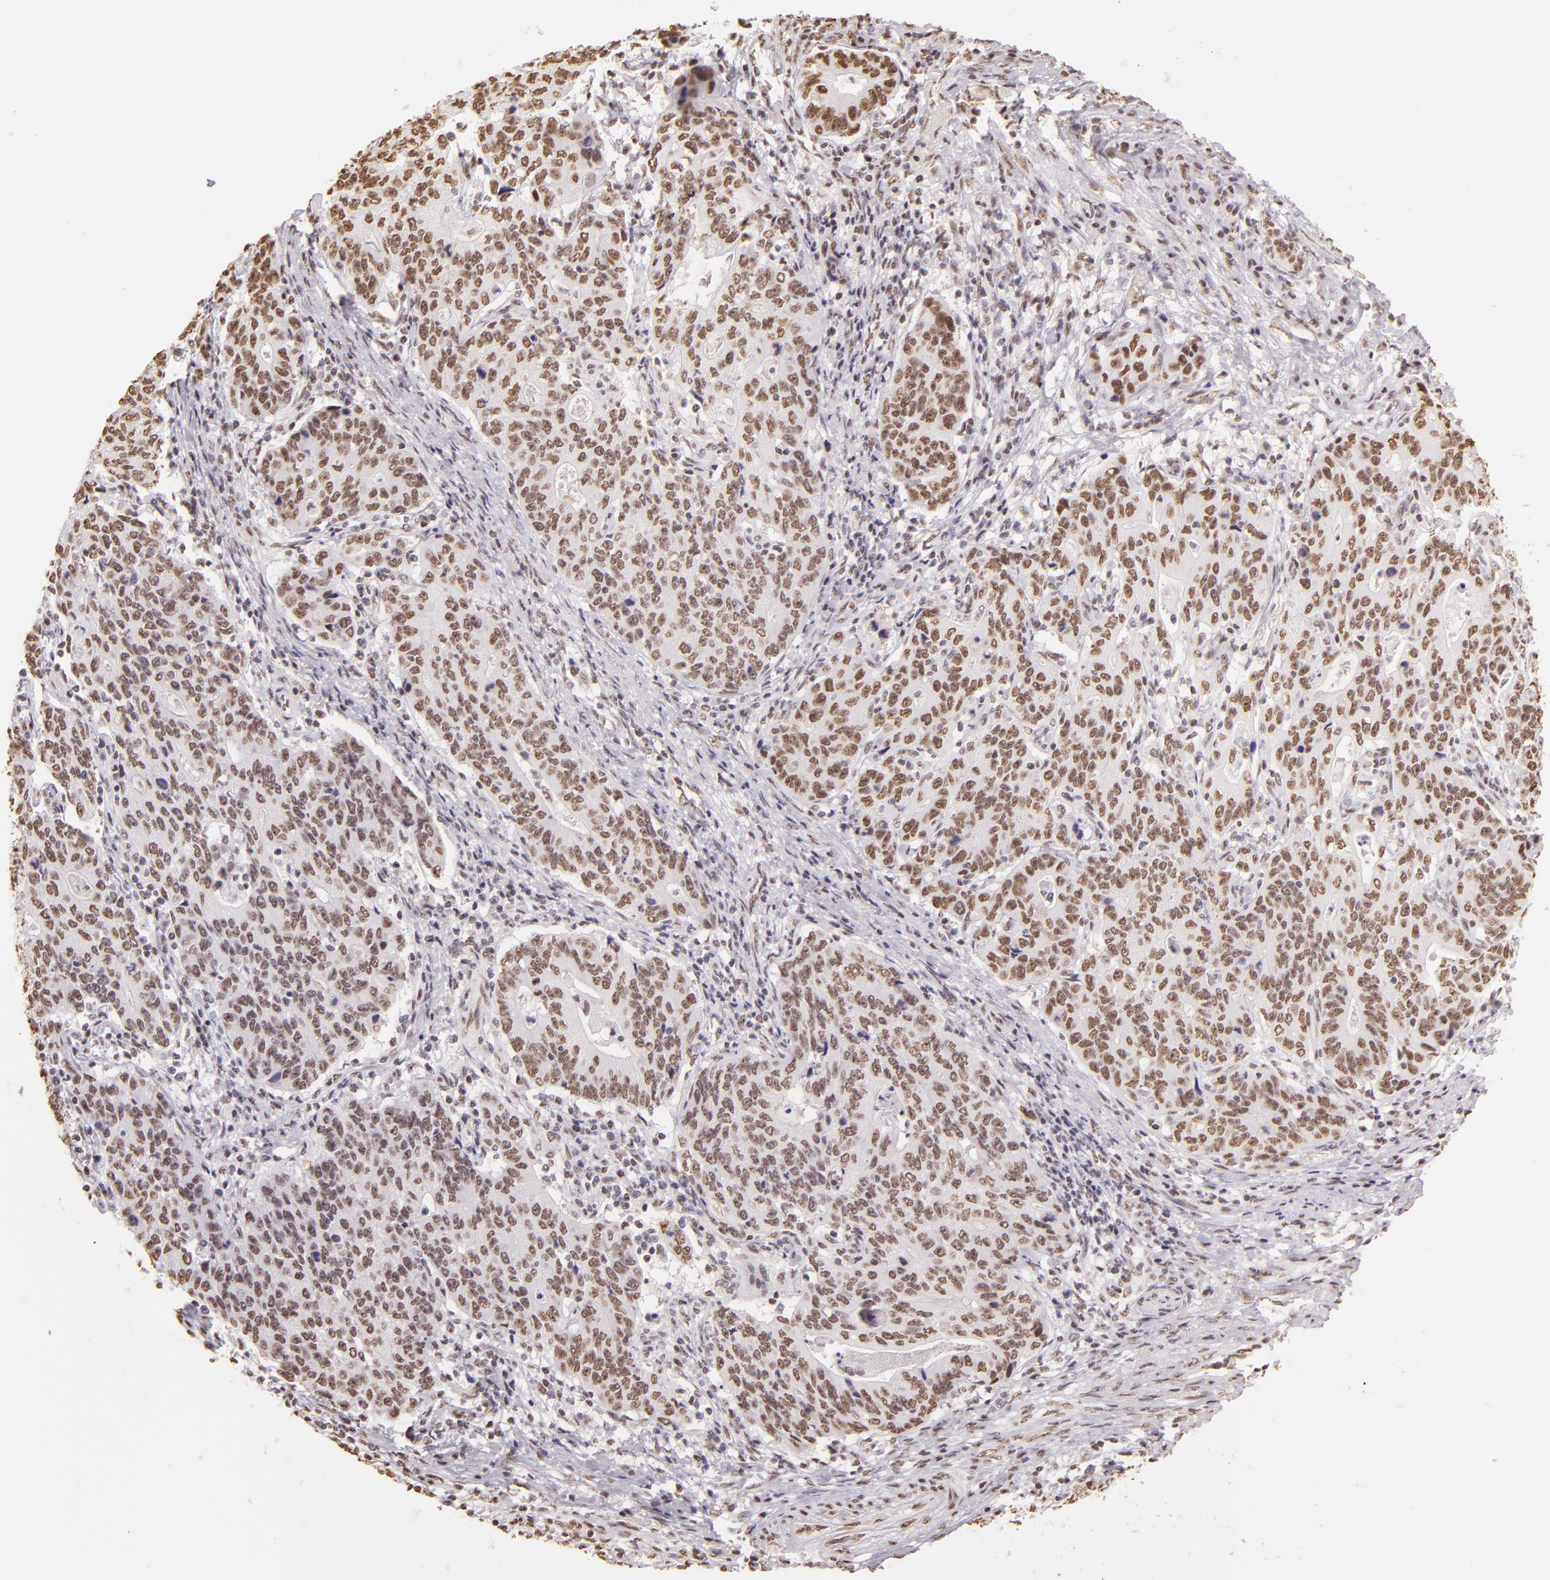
{"staining": {"intensity": "weak", "quantity": ">75%", "location": "nuclear"}, "tissue": "stomach cancer", "cell_type": "Tumor cells", "image_type": "cancer", "snomed": [{"axis": "morphology", "description": "Adenocarcinoma, NOS"}, {"axis": "topography", "description": "Esophagus"}, {"axis": "topography", "description": "Stomach"}], "caption": "The photomicrograph shows immunohistochemical staining of adenocarcinoma (stomach). There is weak nuclear positivity is seen in about >75% of tumor cells.", "gene": "PAPOLA", "patient": {"sex": "male", "age": 74}}